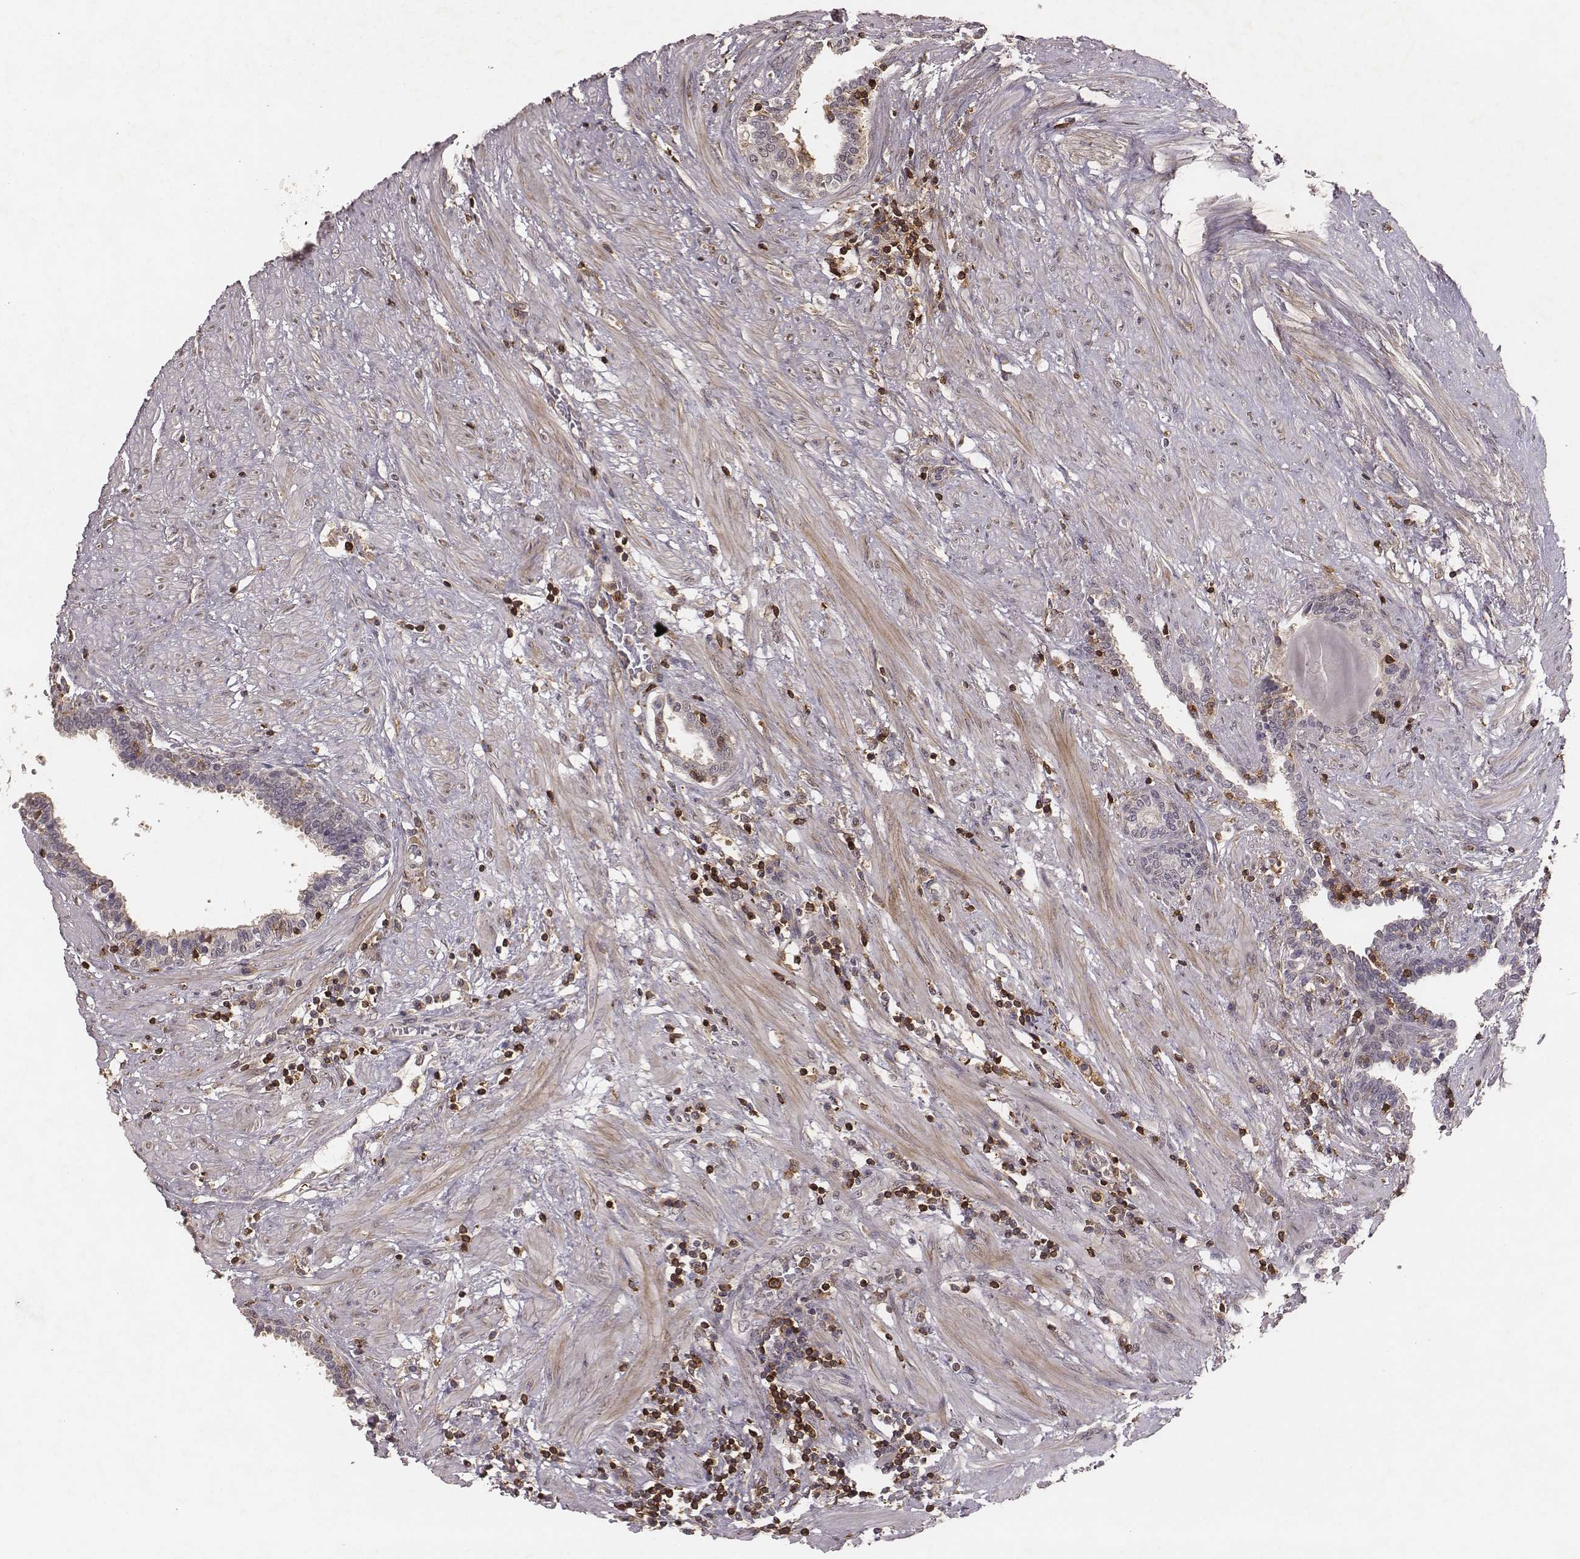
{"staining": {"intensity": "negative", "quantity": "none", "location": "none"}, "tissue": "prostate", "cell_type": "Glandular cells", "image_type": "normal", "snomed": [{"axis": "morphology", "description": "Normal tissue, NOS"}, {"axis": "topography", "description": "Prostate"}], "caption": "Immunohistochemistry micrograph of benign prostate: prostate stained with DAB (3,3'-diaminobenzidine) displays no significant protein expression in glandular cells. (DAB IHC, high magnification).", "gene": "PILRA", "patient": {"sex": "male", "age": 55}}